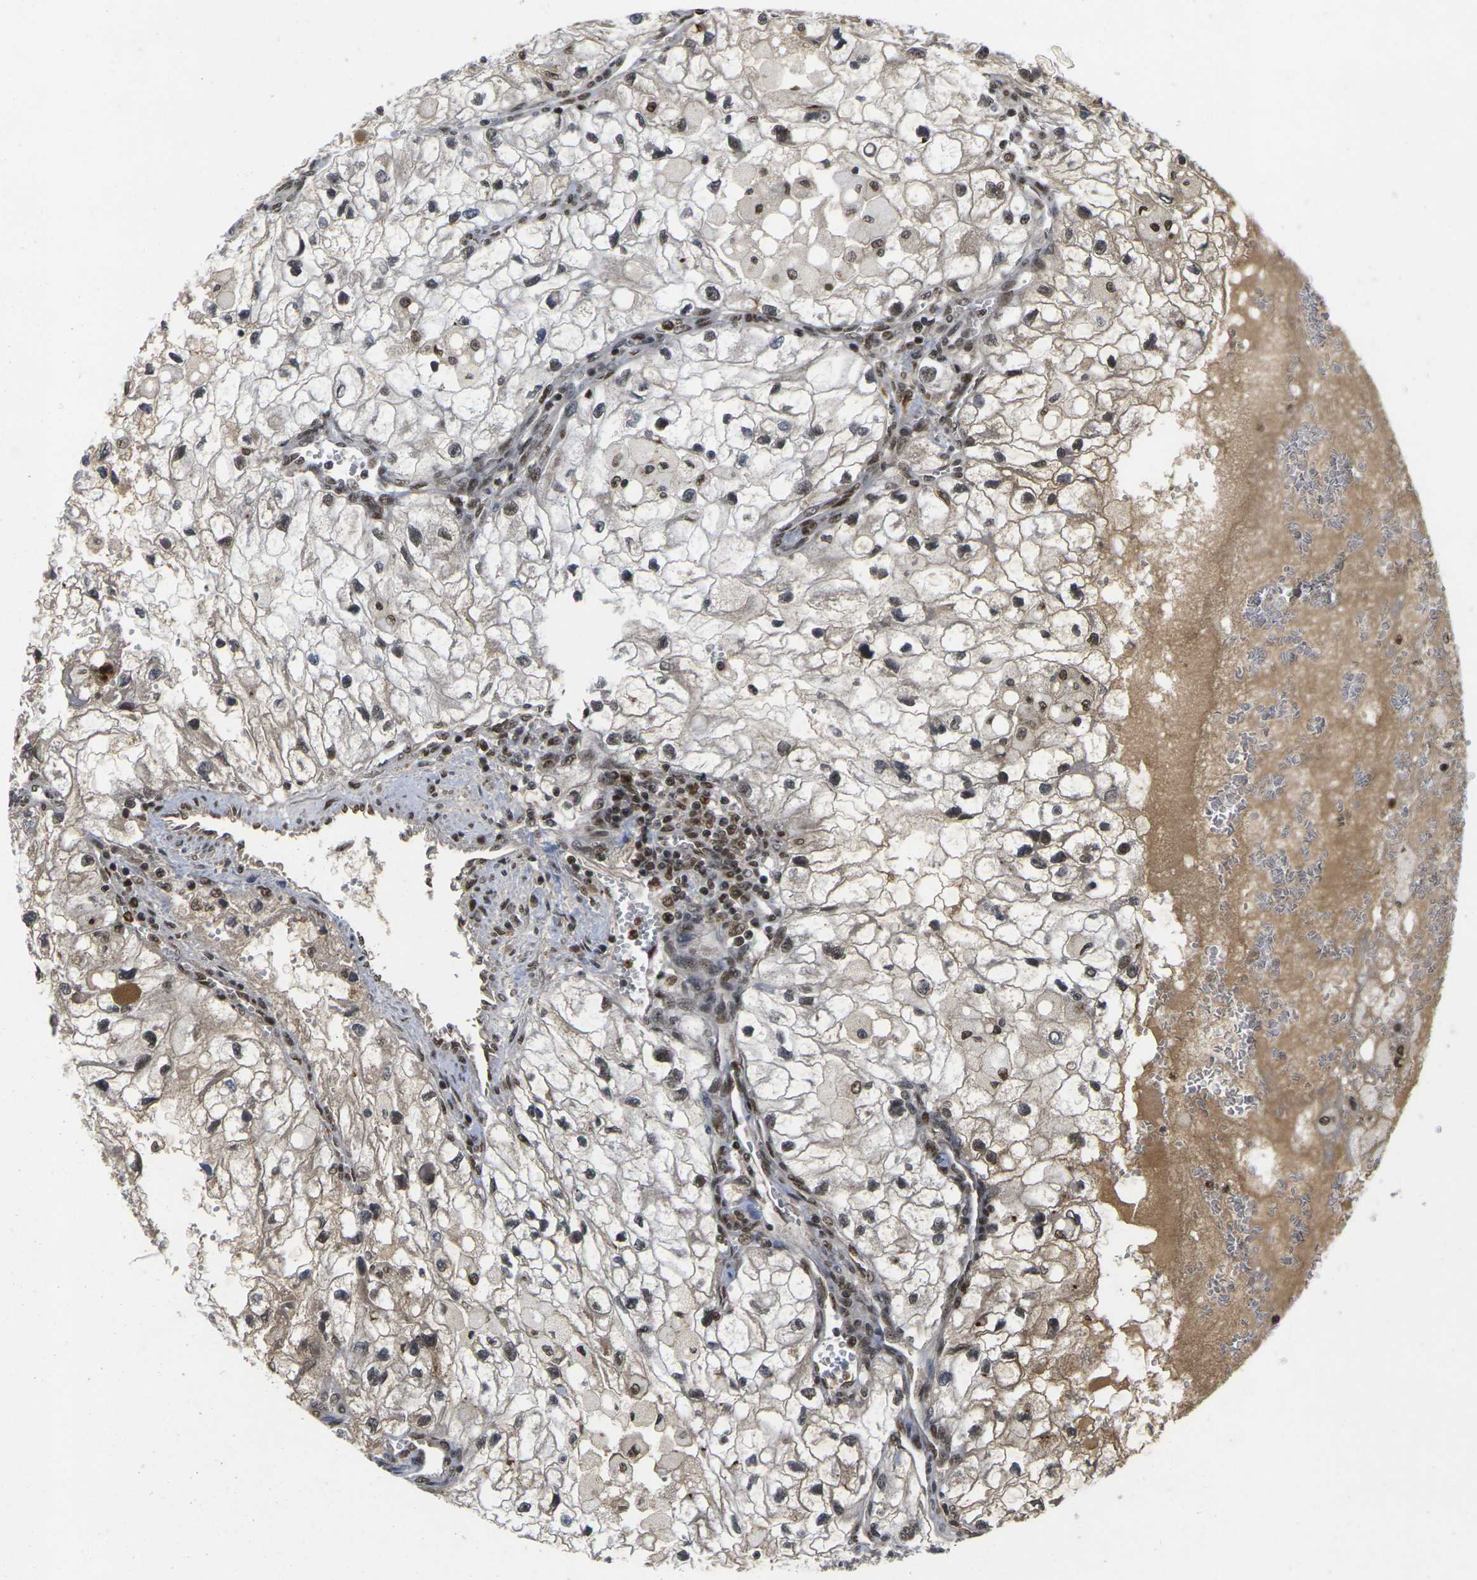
{"staining": {"intensity": "moderate", "quantity": "25%-75%", "location": "nuclear"}, "tissue": "renal cancer", "cell_type": "Tumor cells", "image_type": "cancer", "snomed": [{"axis": "morphology", "description": "Adenocarcinoma, NOS"}, {"axis": "topography", "description": "Kidney"}], "caption": "High-power microscopy captured an immunohistochemistry image of renal cancer, revealing moderate nuclear expression in approximately 25%-75% of tumor cells. The protein of interest is stained brown, and the nuclei are stained in blue (DAB IHC with brightfield microscopy, high magnification).", "gene": "GTF2E1", "patient": {"sex": "female", "age": 70}}